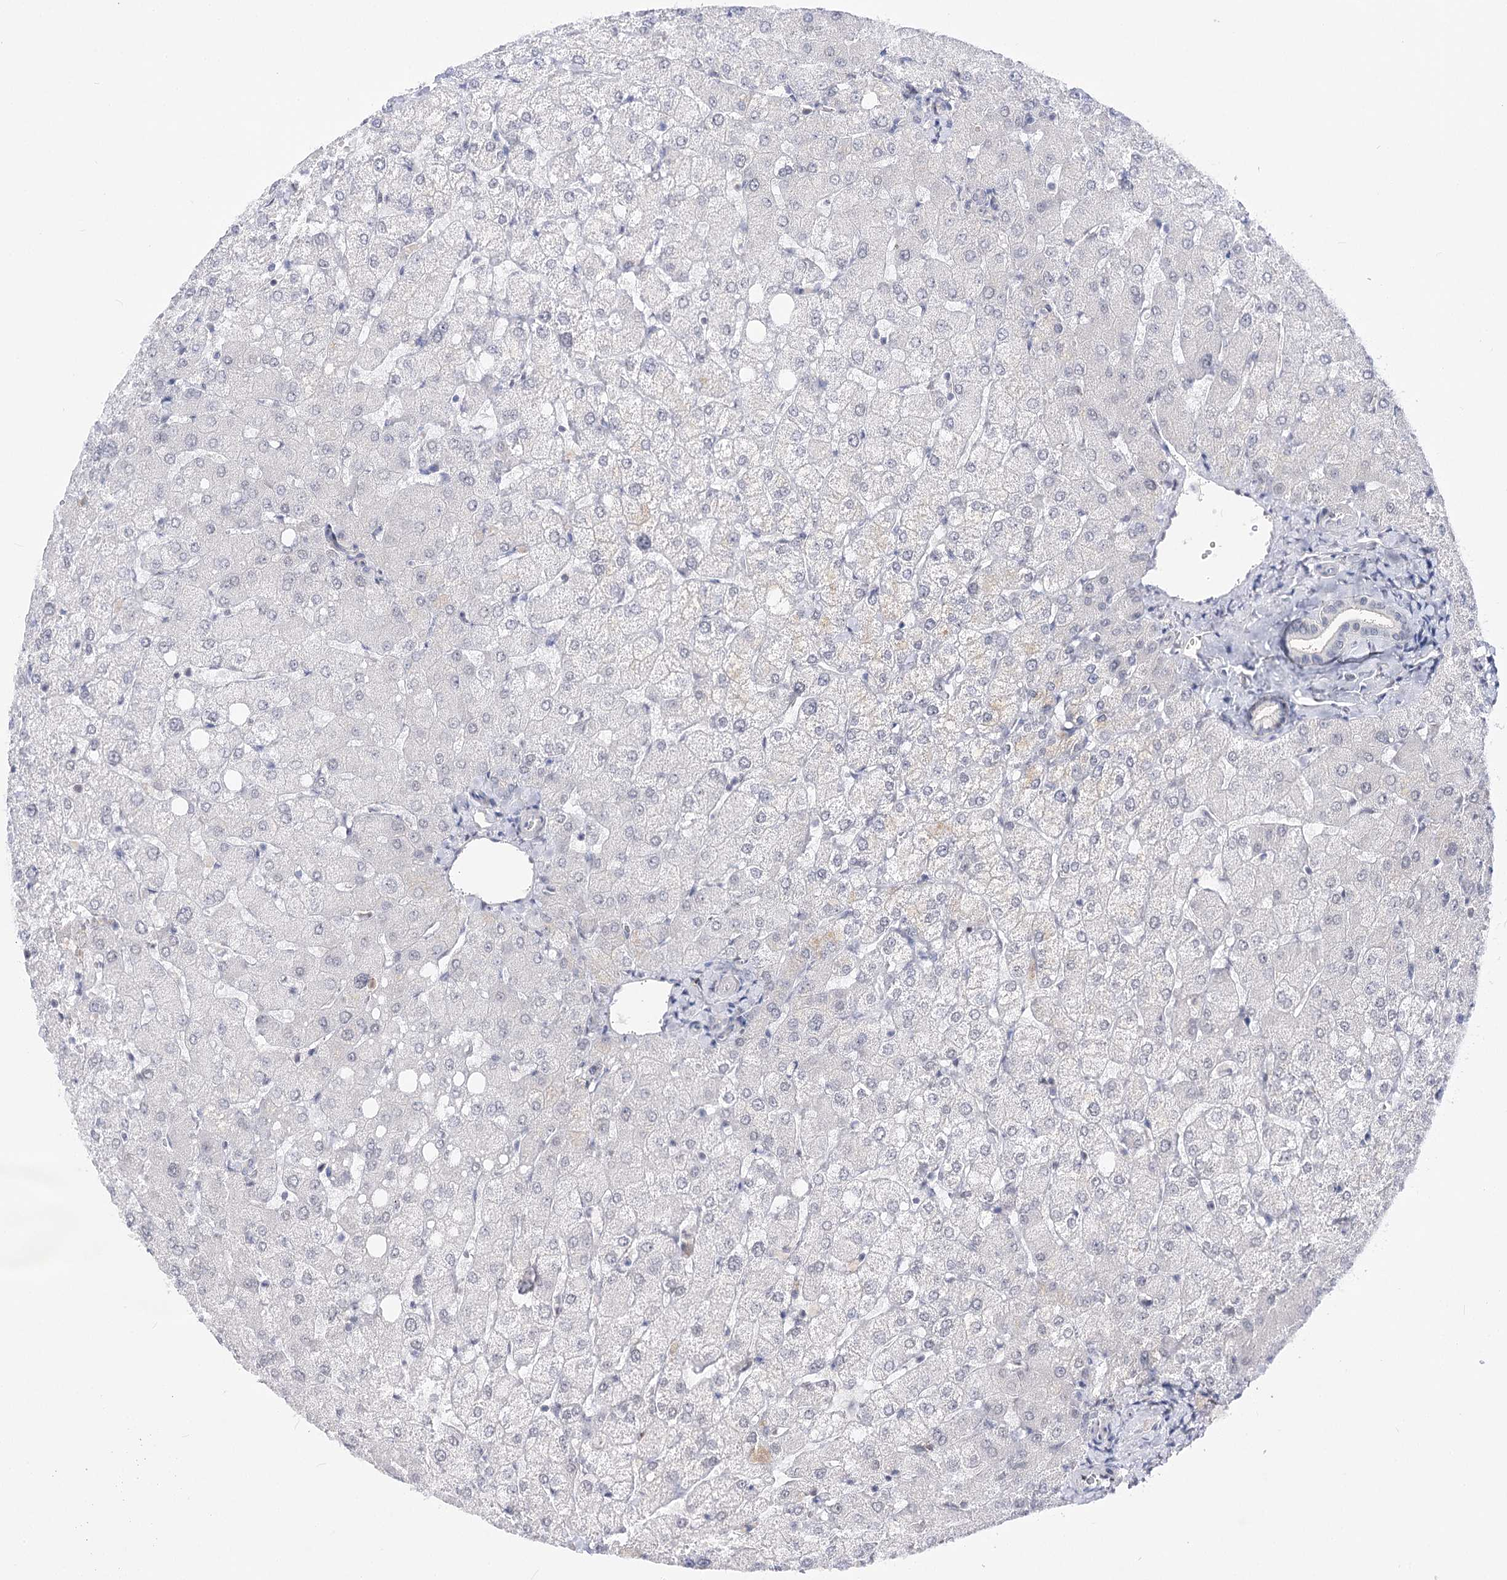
{"staining": {"intensity": "negative", "quantity": "none", "location": "none"}, "tissue": "liver", "cell_type": "Cholangiocytes", "image_type": "normal", "snomed": [{"axis": "morphology", "description": "Normal tissue, NOS"}, {"axis": "topography", "description": "Liver"}], "caption": "Immunohistochemical staining of normal human liver demonstrates no significant staining in cholangiocytes.", "gene": "ATP10B", "patient": {"sex": "female", "age": 54}}